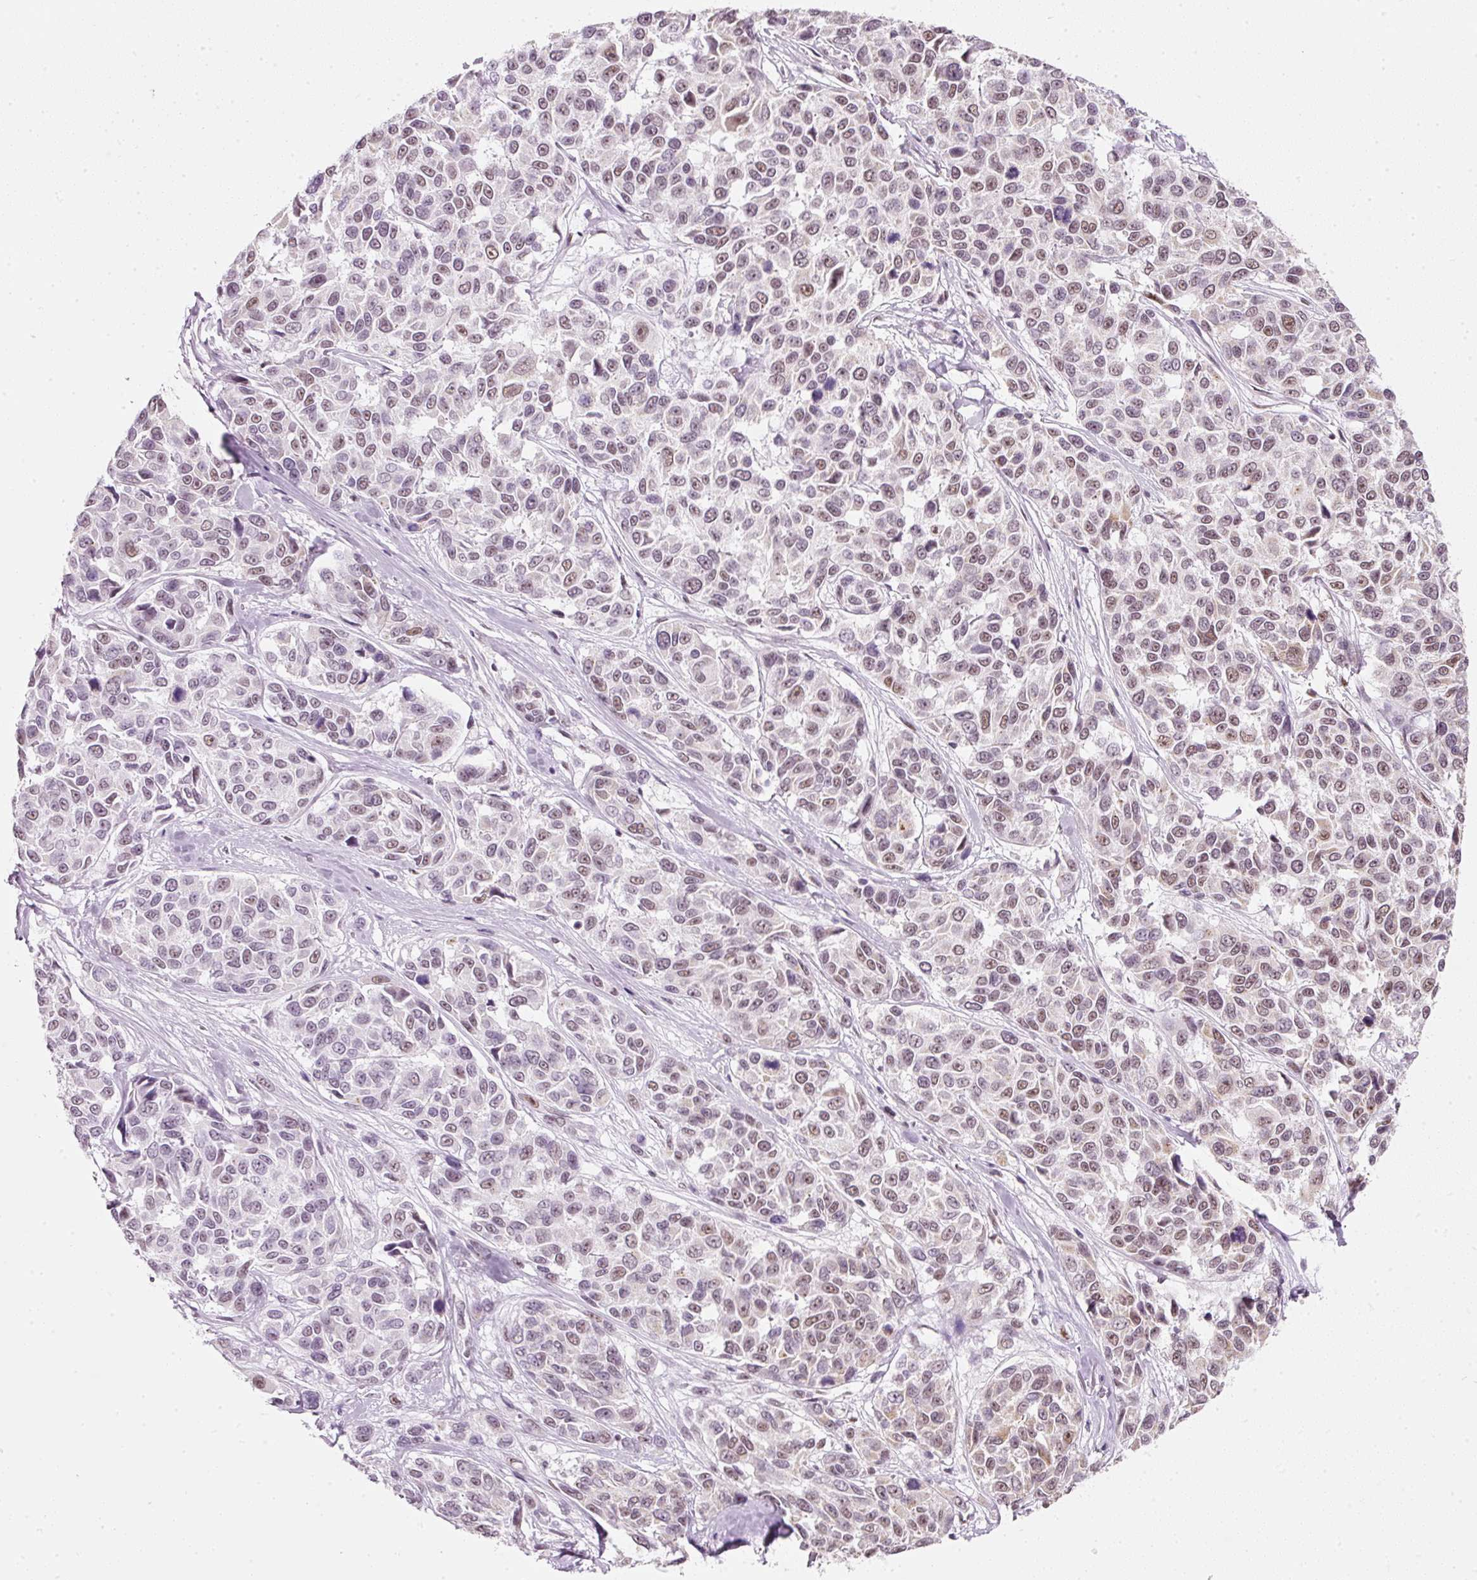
{"staining": {"intensity": "moderate", "quantity": "25%-75%", "location": "nuclear"}, "tissue": "melanoma", "cell_type": "Tumor cells", "image_type": "cancer", "snomed": [{"axis": "morphology", "description": "Malignant melanoma, NOS"}, {"axis": "topography", "description": "Skin"}], "caption": "Immunohistochemistry (IHC) image of neoplastic tissue: human melanoma stained using immunohistochemistry (IHC) displays medium levels of moderate protein expression localized specifically in the nuclear of tumor cells, appearing as a nuclear brown color.", "gene": "FSTL3", "patient": {"sex": "female", "age": 66}}